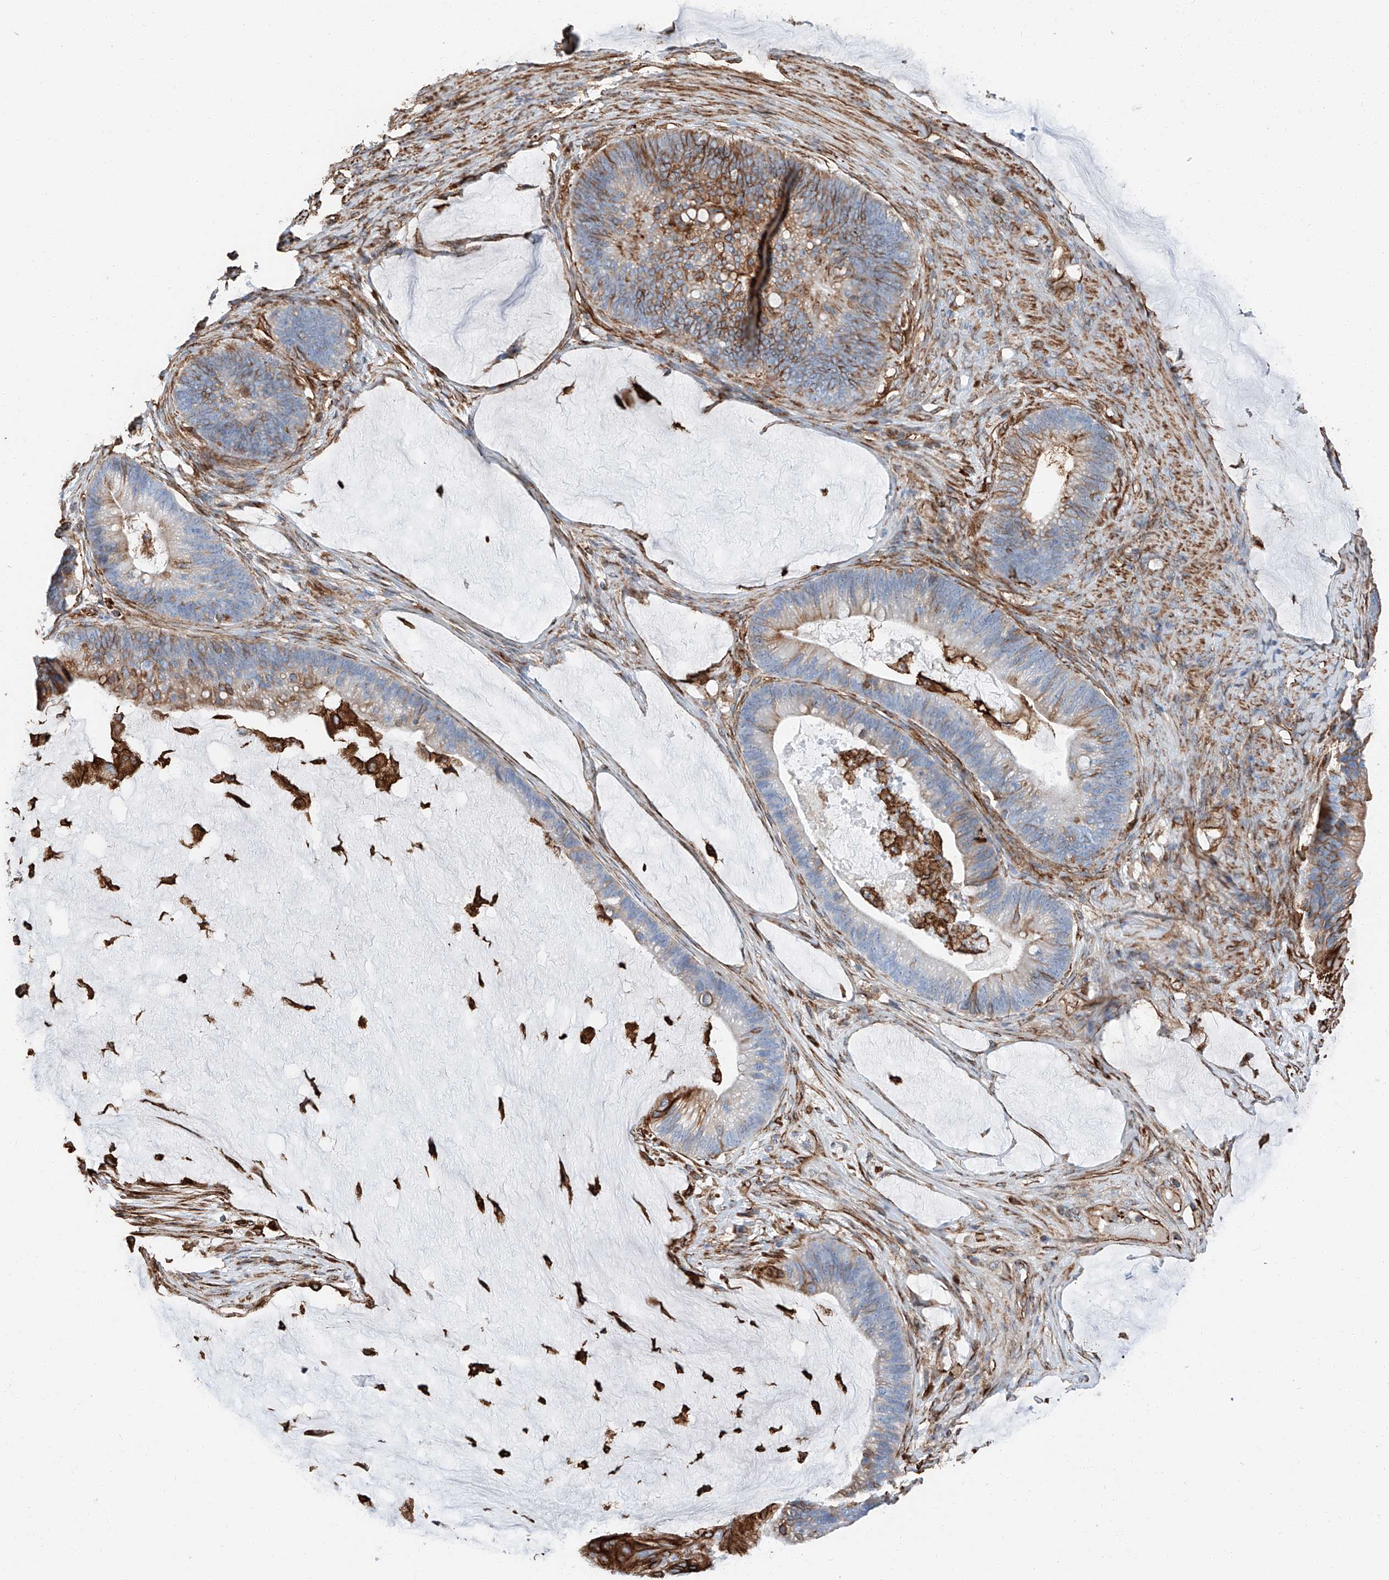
{"staining": {"intensity": "moderate", "quantity": "25%-75%", "location": "cytoplasmic/membranous"}, "tissue": "ovarian cancer", "cell_type": "Tumor cells", "image_type": "cancer", "snomed": [{"axis": "morphology", "description": "Cystadenocarcinoma, mucinous, NOS"}, {"axis": "topography", "description": "Ovary"}], "caption": "Tumor cells display medium levels of moderate cytoplasmic/membranous staining in approximately 25%-75% of cells in human ovarian cancer.", "gene": "ZNF804A", "patient": {"sex": "female", "age": 61}}